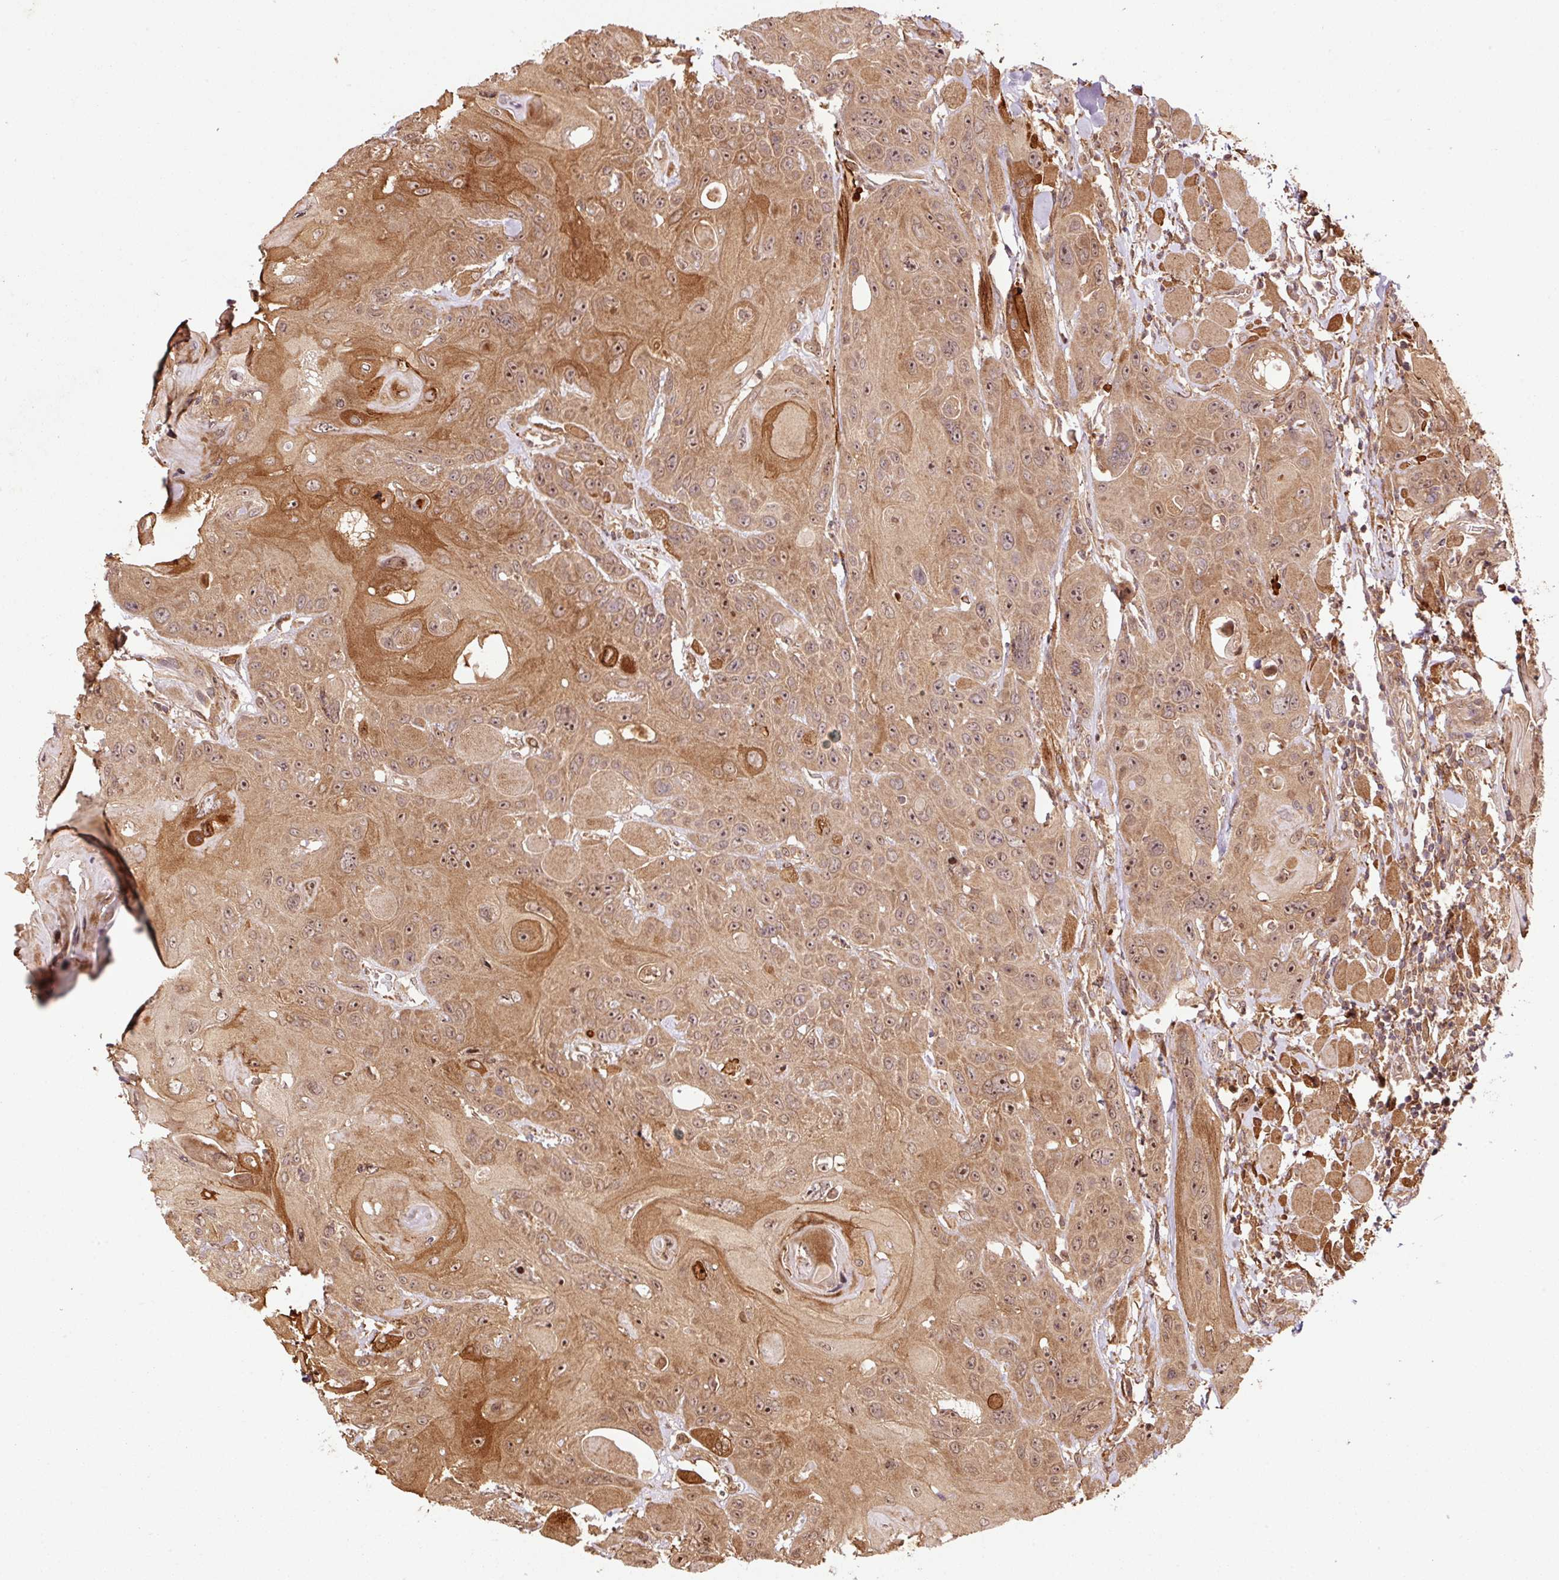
{"staining": {"intensity": "moderate", "quantity": ">75%", "location": "cytoplasmic/membranous,nuclear"}, "tissue": "head and neck cancer", "cell_type": "Tumor cells", "image_type": "cancer", "snomed": [{"axis": "morphology", "description": "Squamous cell carcinoma, NOS"}, {"axis": "topography", "description": "Head-Neck"}], "caption": "There is medium levels of moderate cytoplasmic/membranous and nuclear positivity in tumor cells of head and neck cancer, as demonstrated by immunohistochemical staining (brown color).", "gene": "OXER1", "patient": {"sex": "female", "age": 59}}